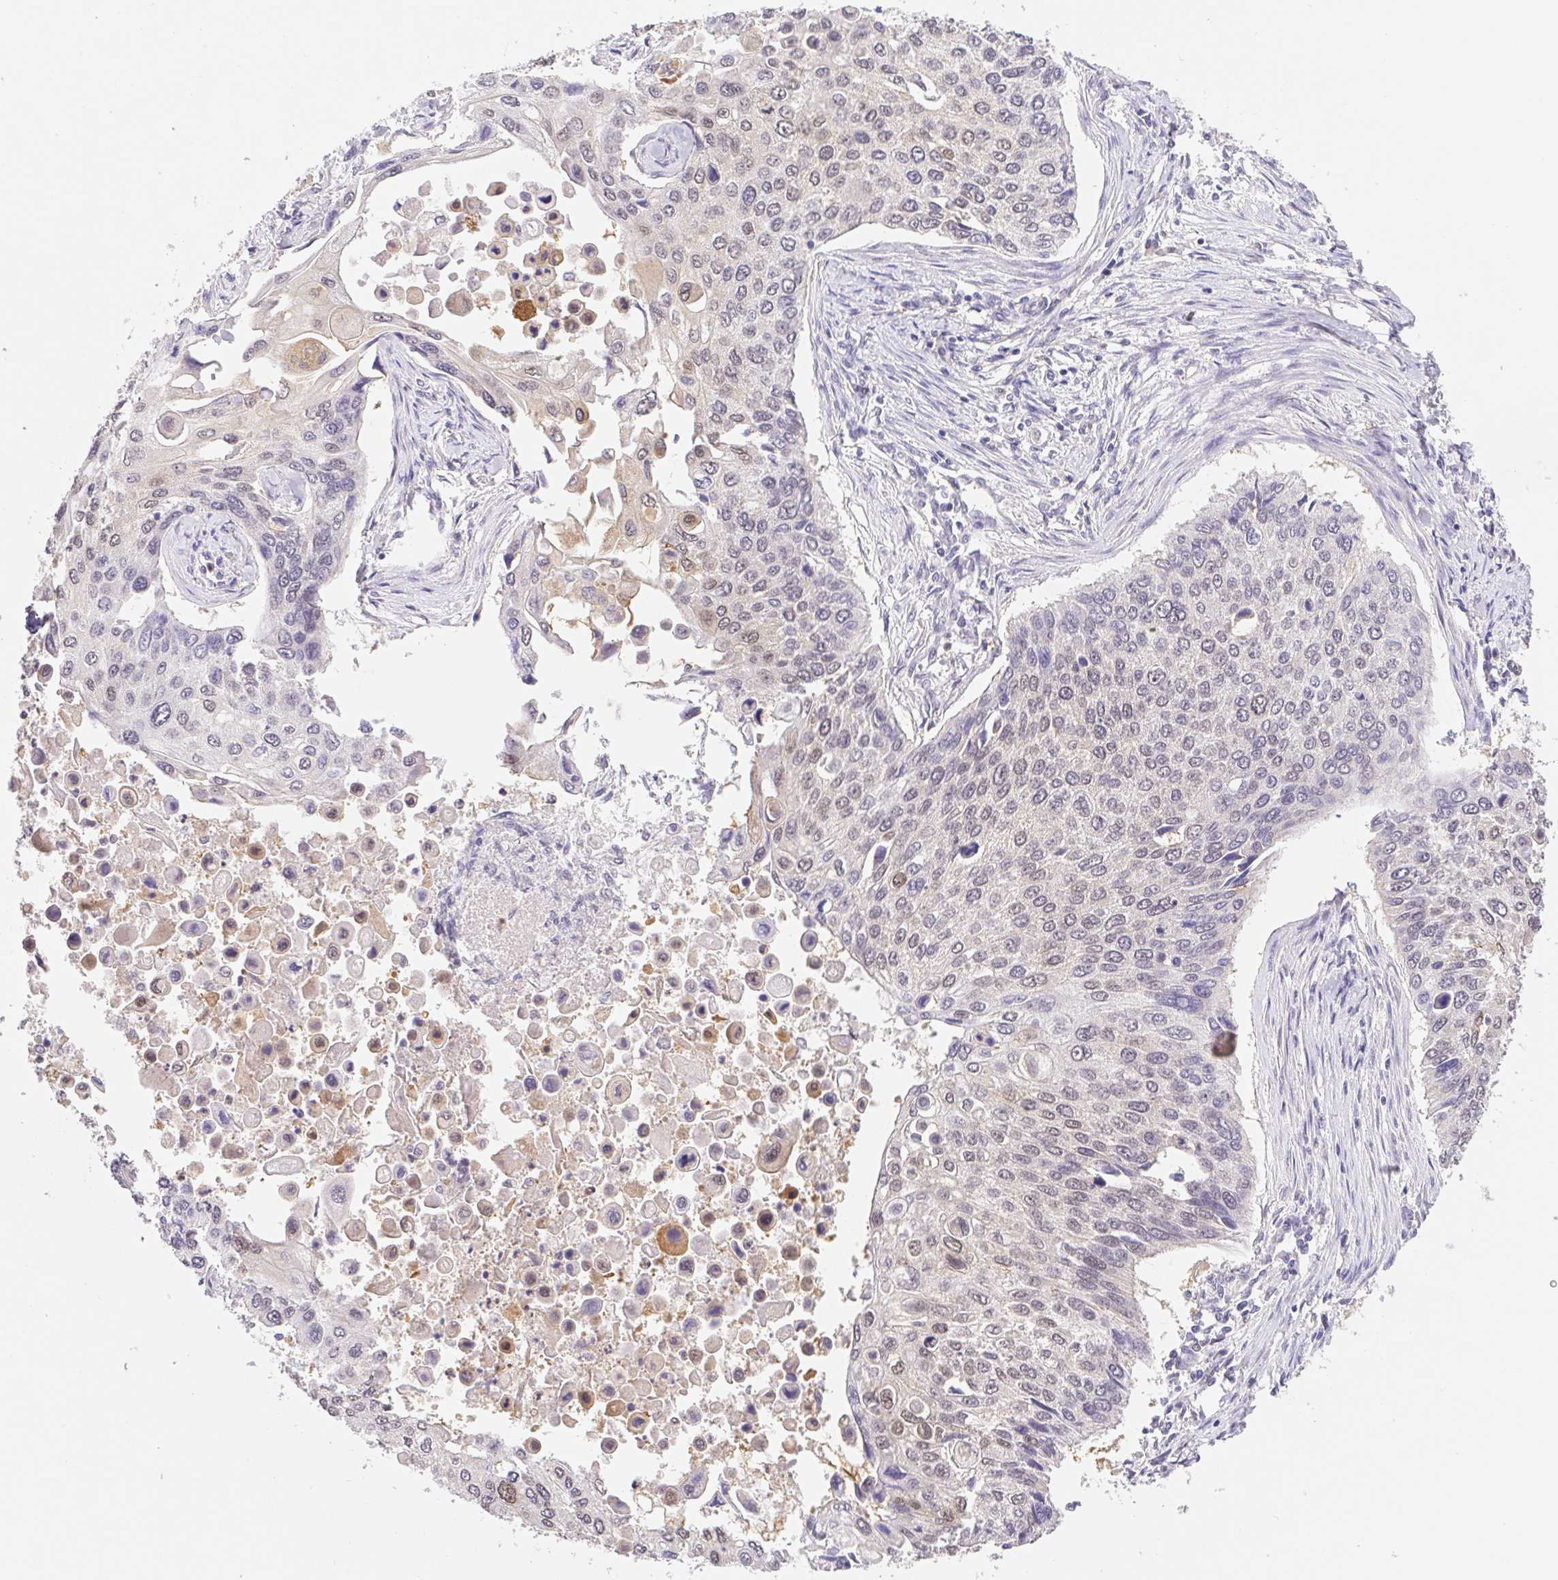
{"staining": {"intensity": "negative", "quantity": "none", "location": "none"}, "tissue": "lung cancer", "cell_type": "Tumor cells", "image_type": "cancer", "snomed": [{"axis": "morphology", "description": "Squamous cell carcinoma, NOS"}, {"axis": "morphology", "description": "Squamous cell carcinoma, metastatic, NOS"}, {"axis": "topography", "description": "Lung"}], "caption": "Metastatic squamous cell carcinoma (lung) was stained to show a protein in brown. There is no significant staining in tumor cells. (DAB immunohistochemistry visualized using brightfield microscopy, high magnification).", "gene": "L3MBTL4", "patient": {"sex": "male", "age": 63}}